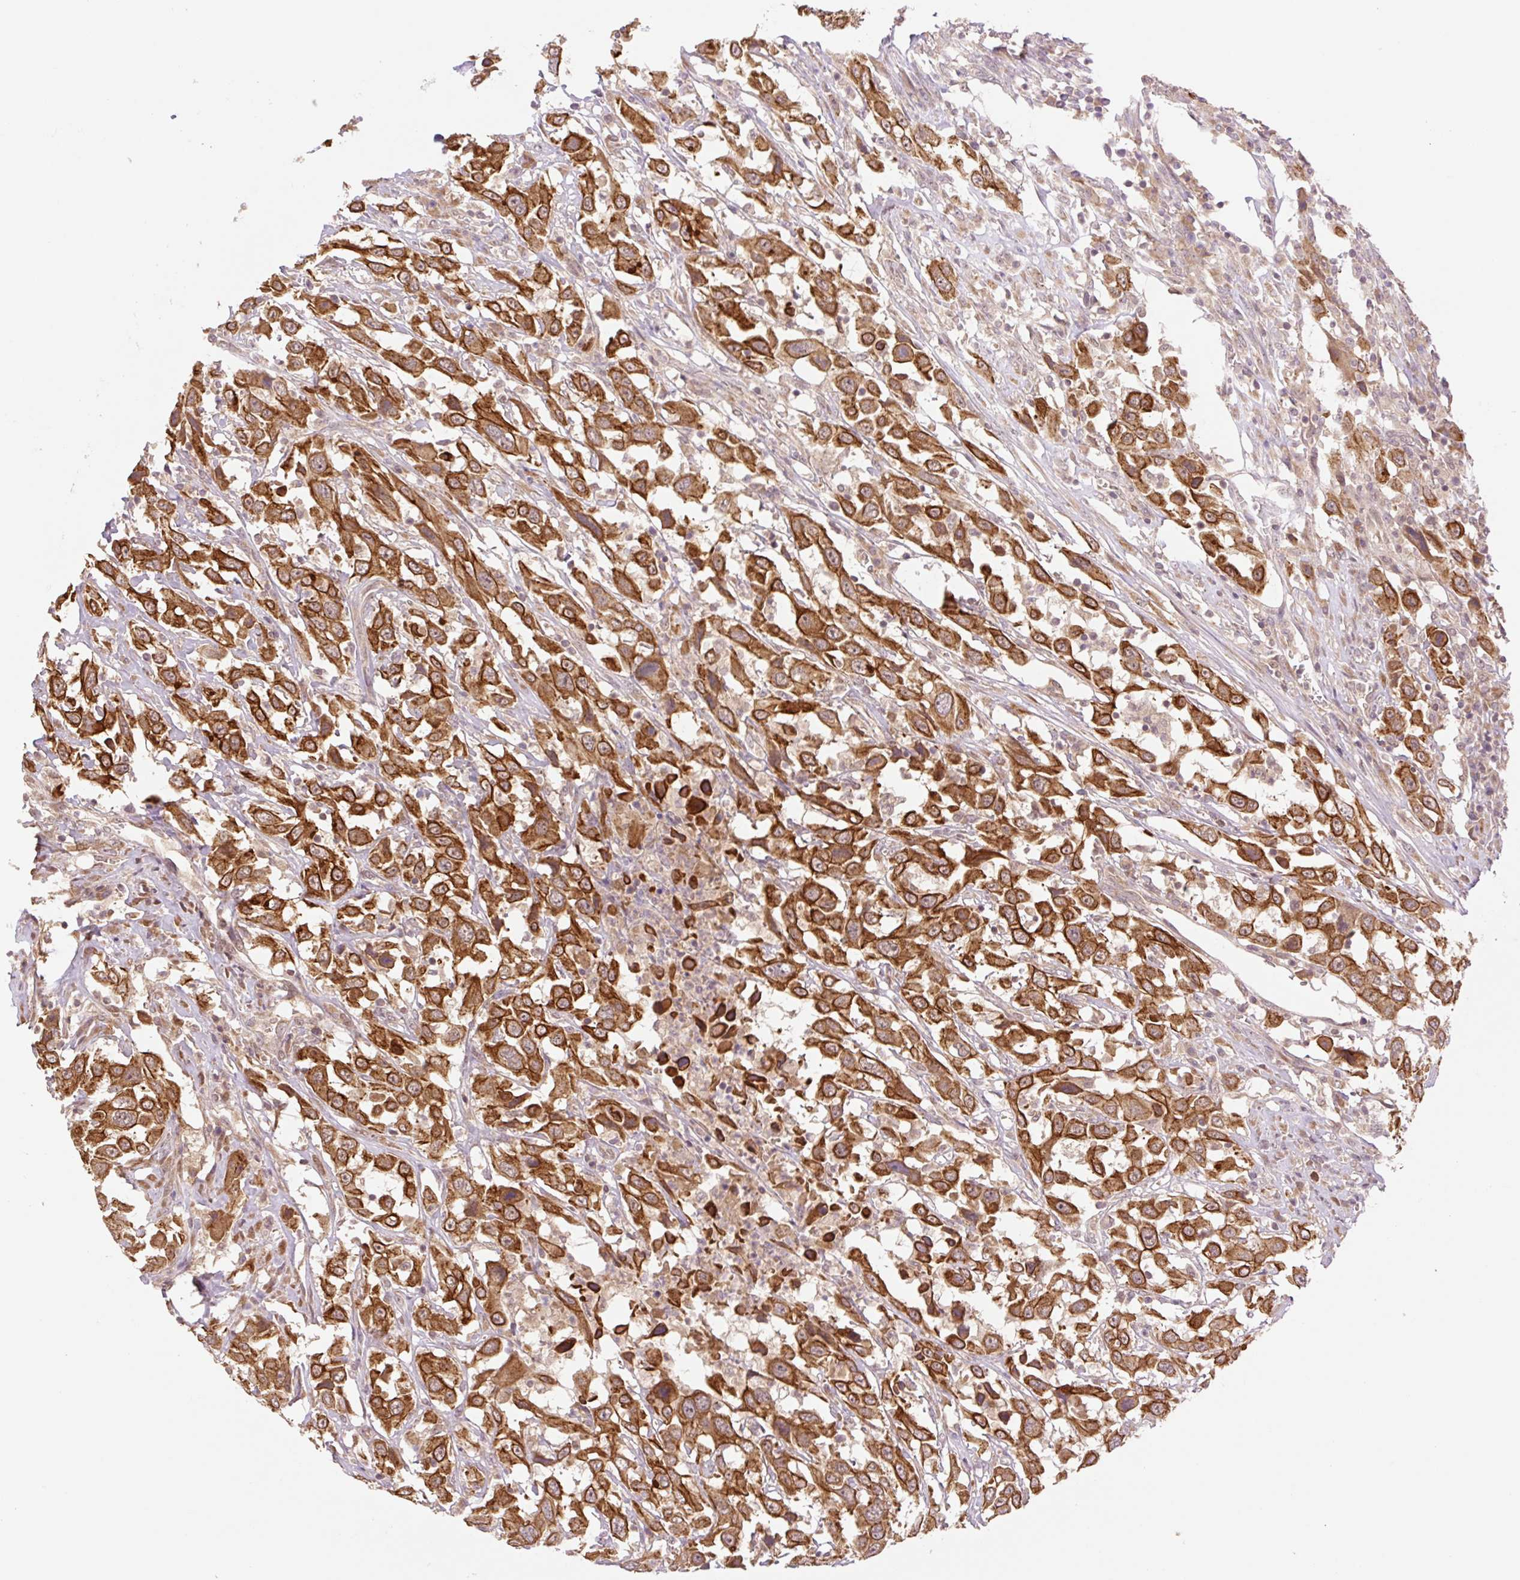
{"staining": {"intensity": "strong", "quantity": ">75%", "location": "cytoplasmic/membranous"}, "tissue": "urothelial cancer", "cell_type": "Tumor cells", "image_type": "cancer", "snomed": [{"axis": "morphology", "description": "Urothelial carcinoma, High grade"}, {"axis": "topography", "description": "Urinary bladder"}], "caption": "Protein staining exhibits strong cytoplasmic/membranous expression in approximately >75% of tumor cells in urothelial cancer.", "gene": "YJU2B", "patient": {"sex": "male", "age": 61}}